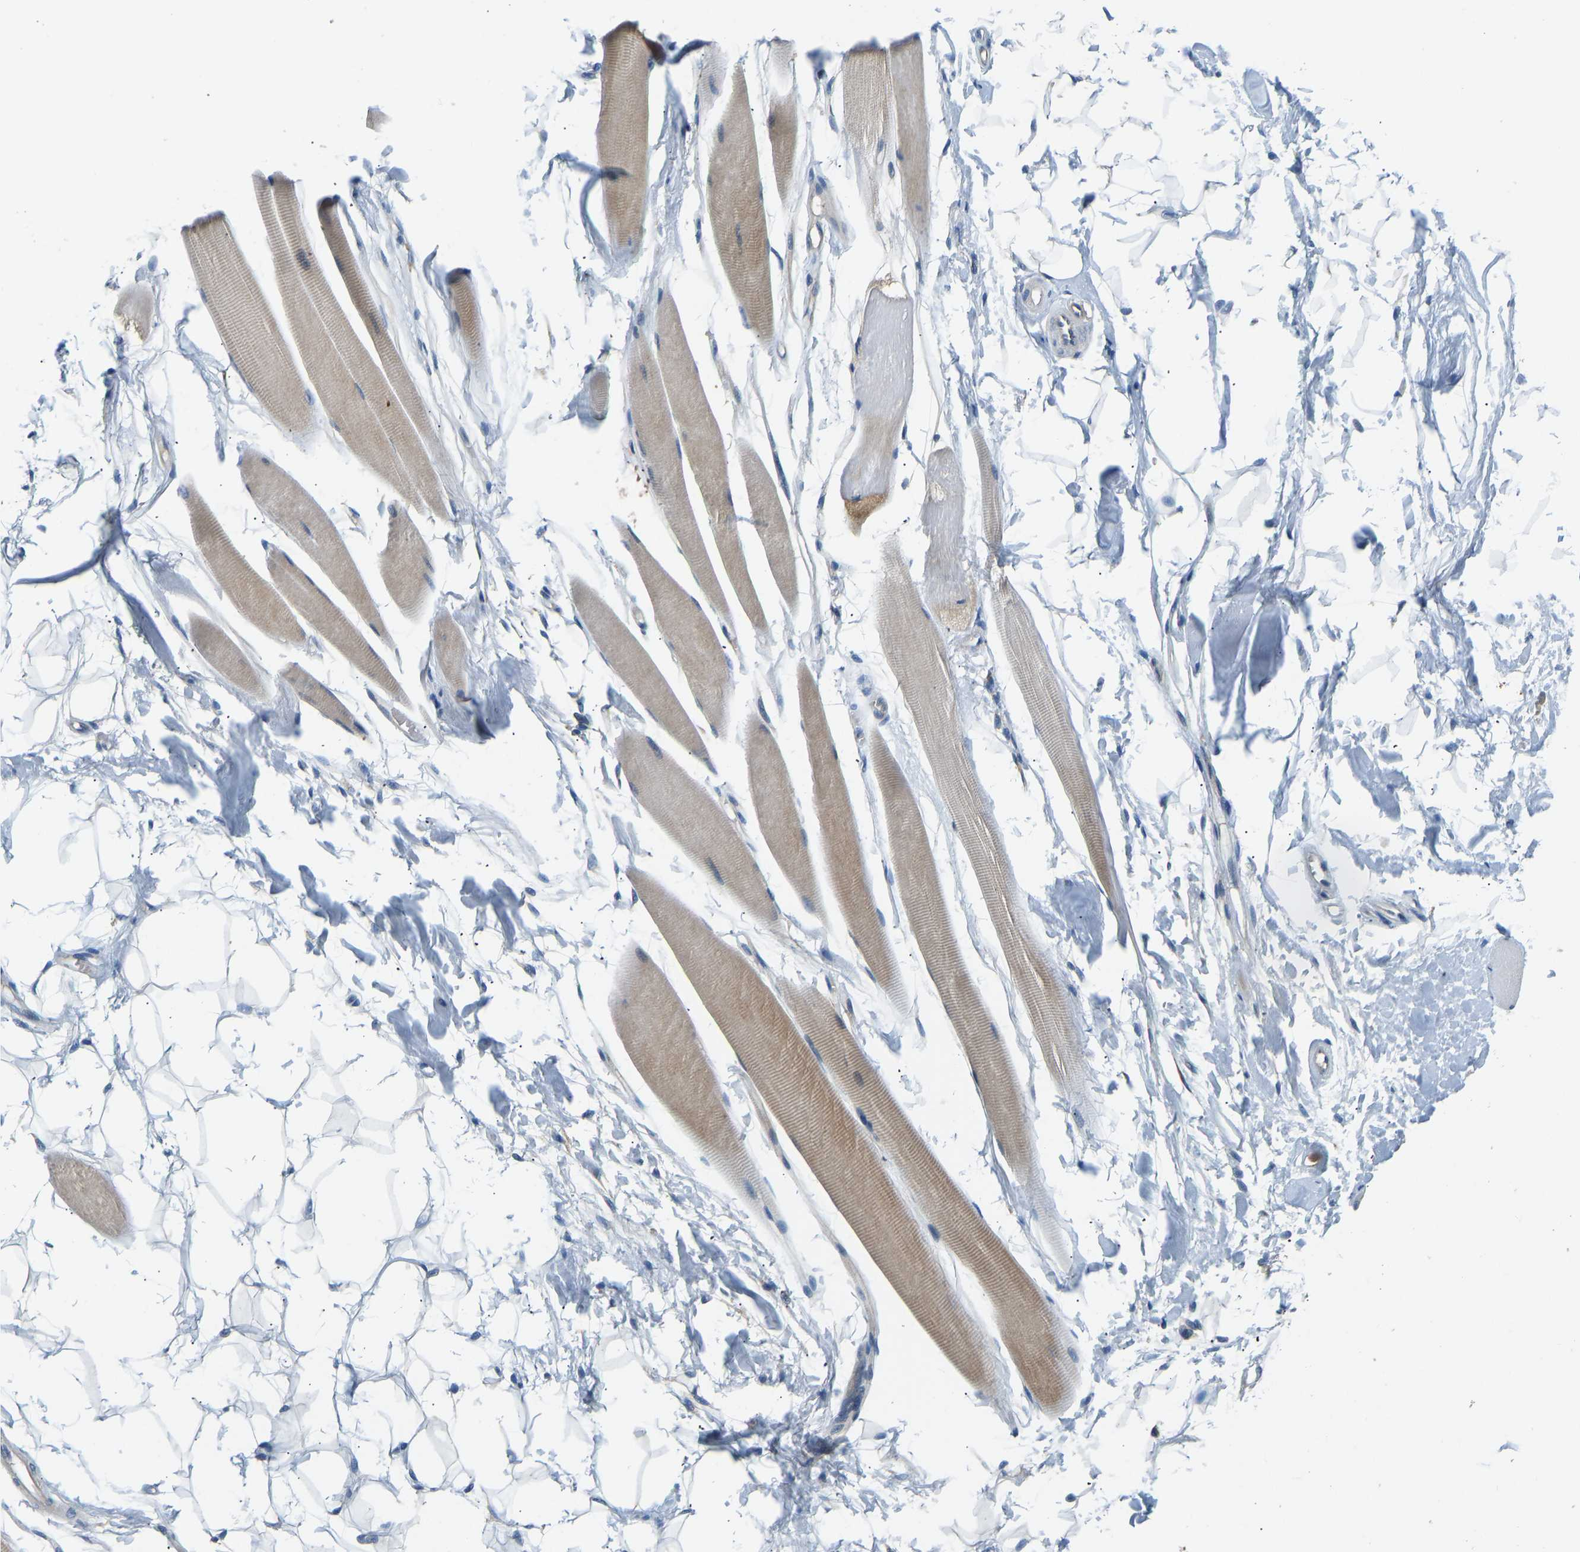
{"staining": {"intensity": "weak", "quantity": "25%-75%", "location": "cytoplasmic/membranous"}, "tissue": "skeletal muscle", "cell_type": "Myocytes", "image_type": "normal", "snomed": [{"axis": "morphology", "description": "Normal tissue, NOS"}, {"axis": "topography", "description": "Skeletal muscle"}, {"axis": "topography", "description": "Peripheral nerve tissue"}], "caption": "Normal skeletal muscle exhibits weak cytoplasmic/membranous staining in about 25%-75% of myocytes, visualized by immunohistochemistry.", "gene": "RBP1", "patient": {"sex": "female", "age": 84}}